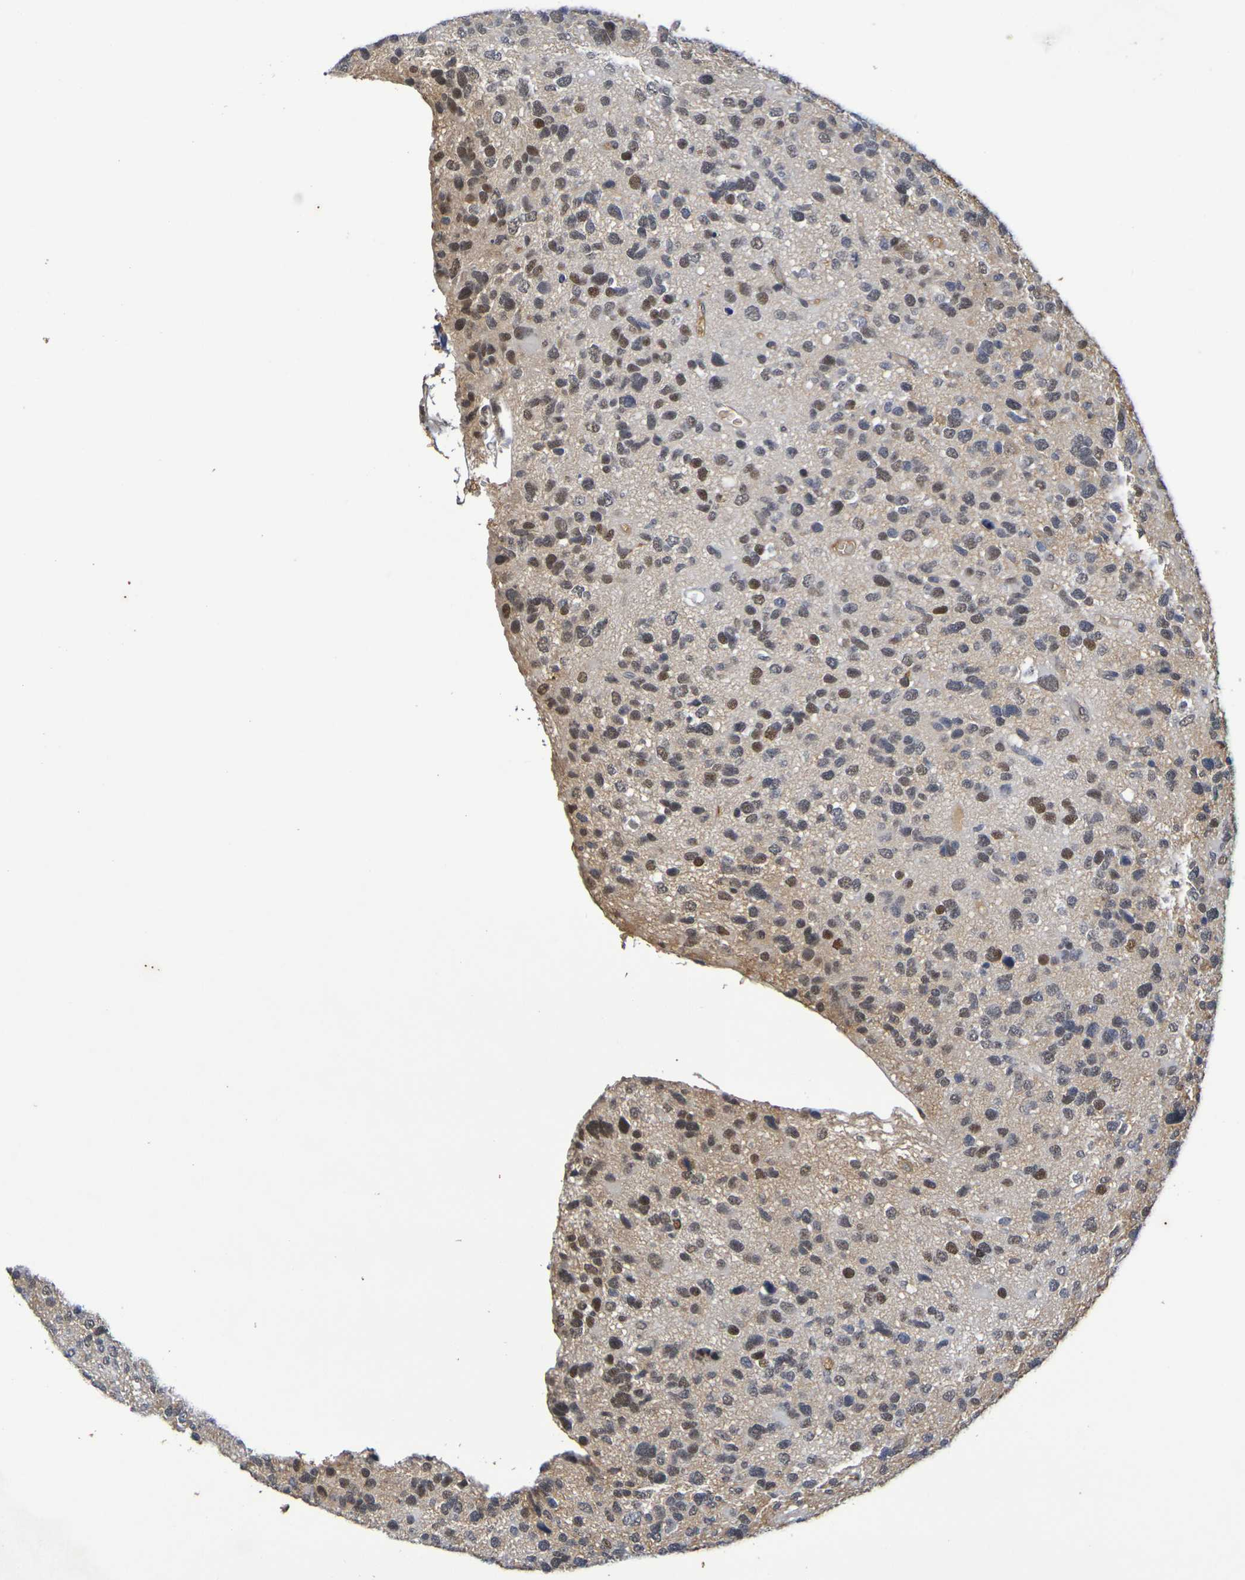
{"staining": {"intensity": "moderate", "quantity": "25%-75%", "location": "nuclear"}, "tissue": "glioma", "cell_type": "Tumor cells", "image_type": "cancer", "snomed": [{"axis": "morphology", "description": "Glioma, malignant, High grade"}, {"axis": "topography", "description": "Brain"}], "caption": "This is an image of immunohistochemistry staining of high-grade glioma (malignant), which shows moderate staining in the nuclear of tumor cells.", "gene": "TERF2", "patient": {"sex": "female", "age": 58}}